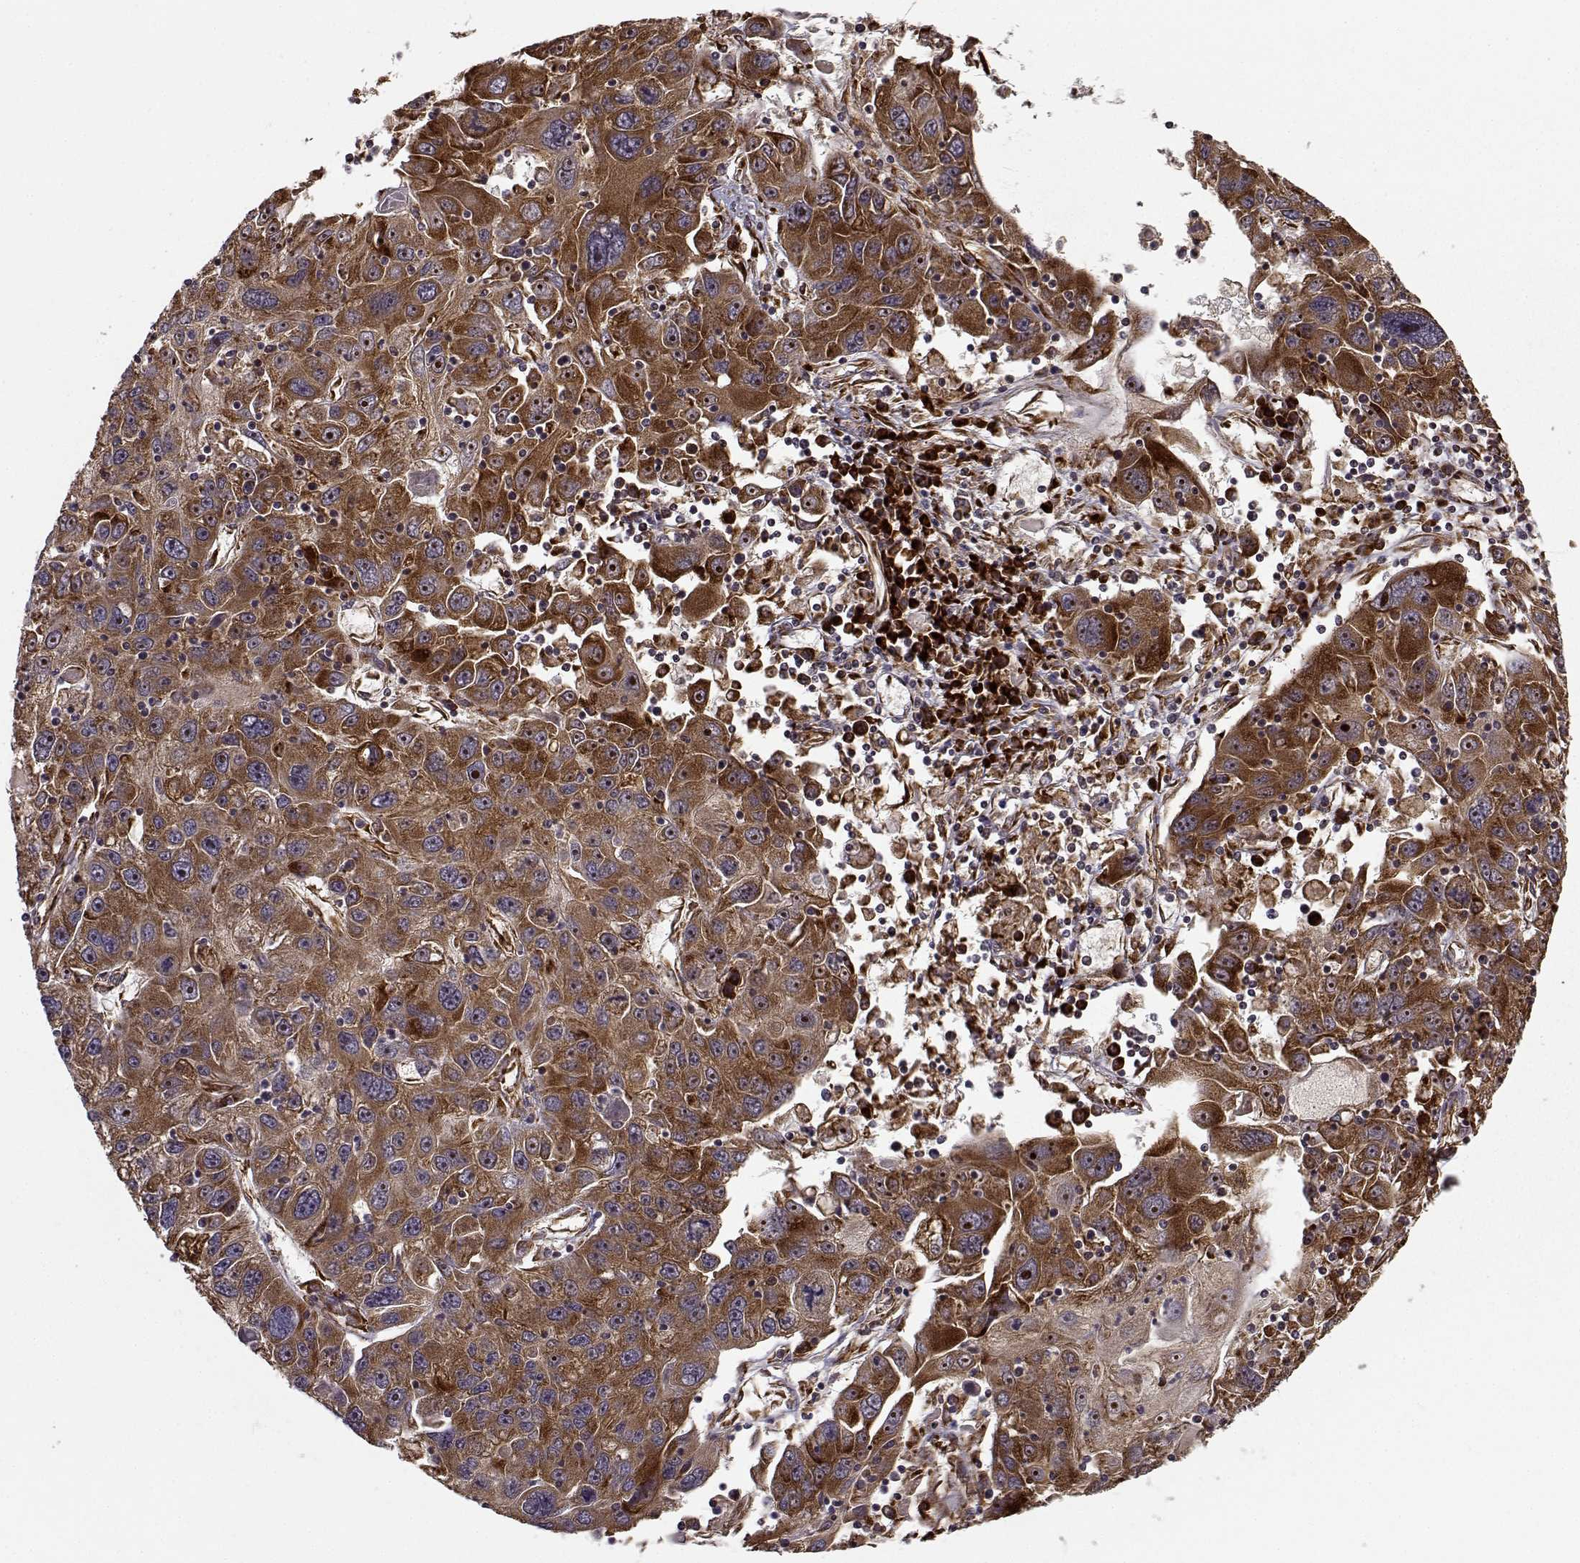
{"staining": {"intensity": "strong", "quantity": ">75%", "location": "cytoplasmic/membranous"}, "tissue": "stomach cancer", "cell_type": "Tumor cells", "image_type": "cancer", "snomed": [{"axis": "morphology", "description": "Adenocarcinoma, NOS"}, {"axis": "topography", "description": "Stomach"}], "caption": "Brown immunohistochemical staining in human stomach cancer displays strong cytoplasmic/membranous expression in approximately >75% of tumor cells. (DAB (3,3'-diaminobenzidine) = brown stain, brightfield microscopy at high magnification).", "gene": "RPL31", "patient": {"sex": "male", "age": 56}}